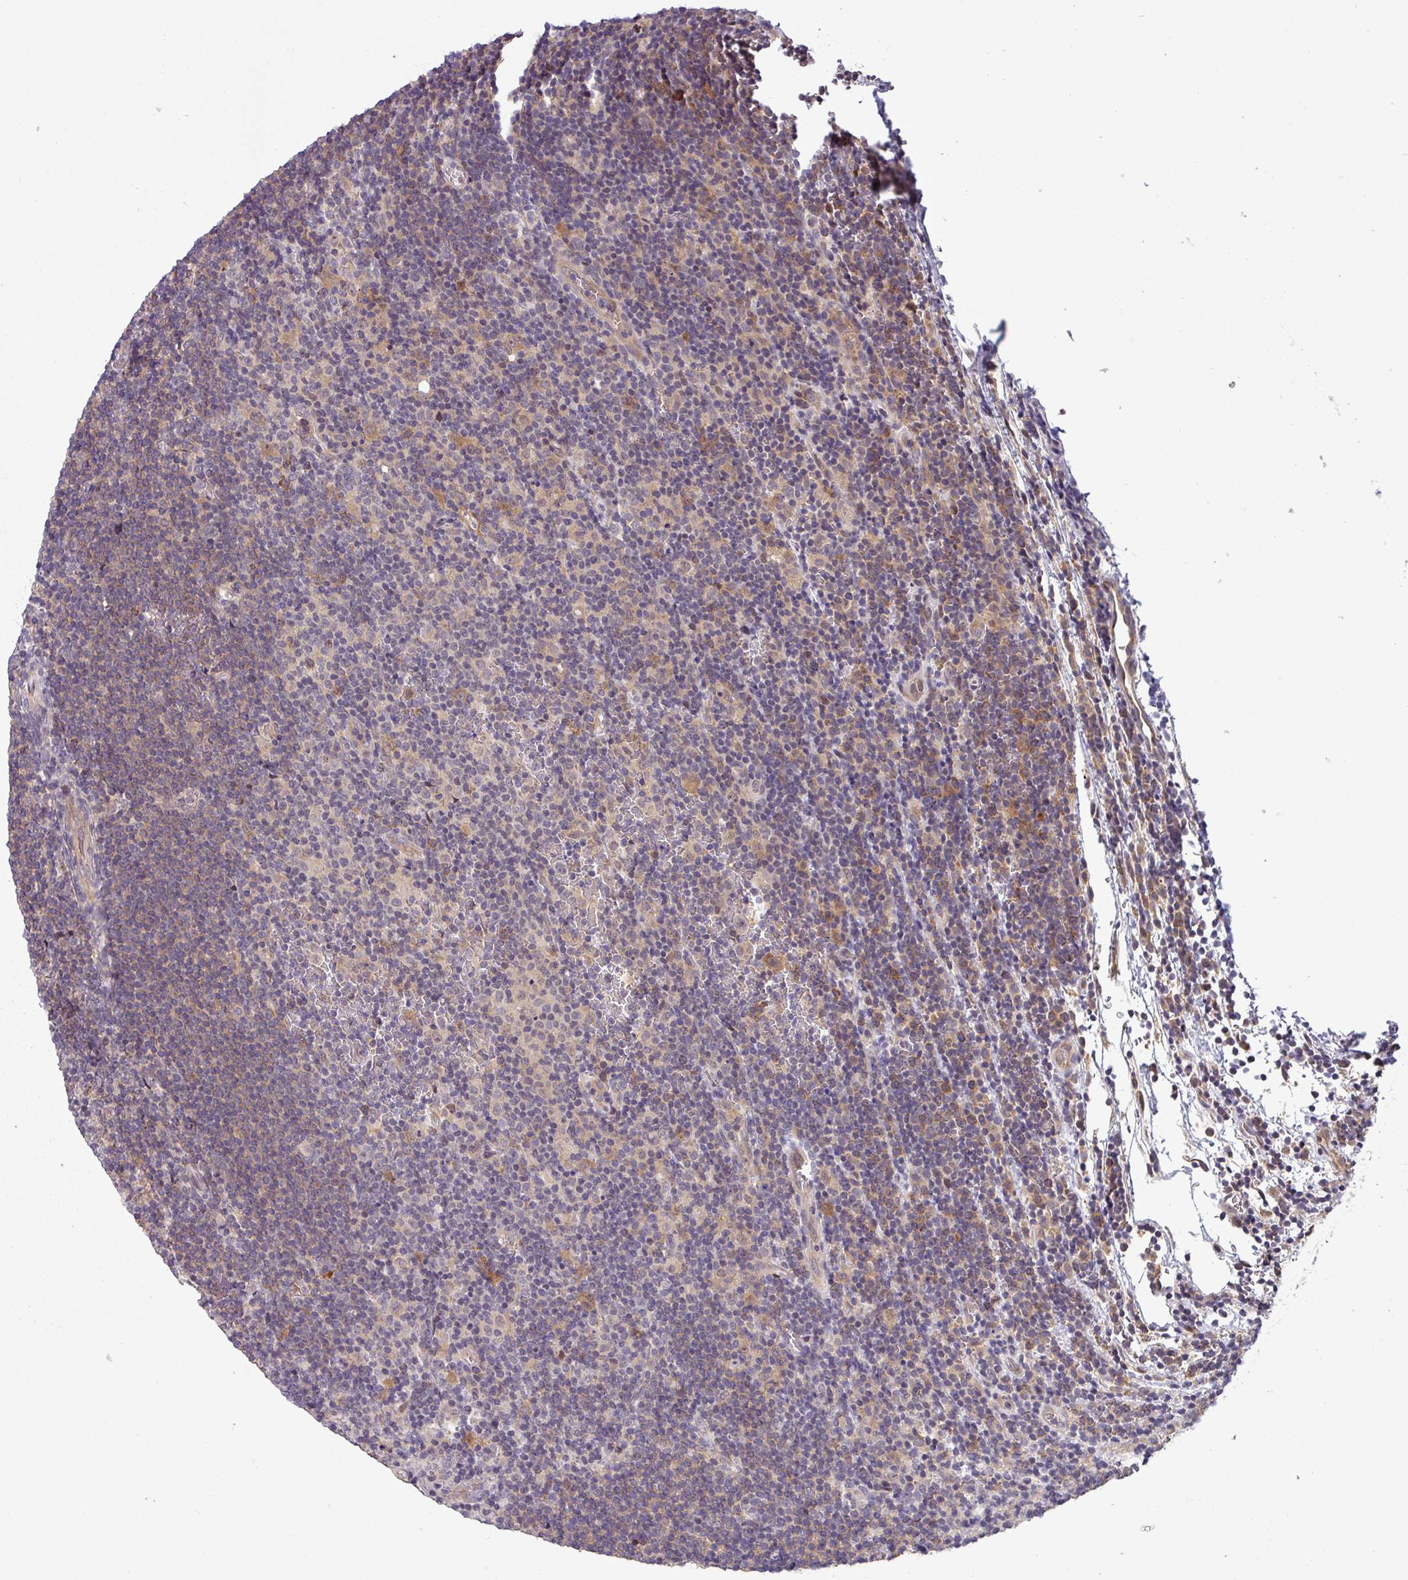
{"staining": {"intensity": "weak", "quantity": "<25%", "location": "cytoplasmic/membranous"}, "tissue": "lymphoma", "cell_type": "Tumor cells", "image_type": "cancer", "snomed": [{"axis": "morphology", "description": "Hodgkin's disease, NOS"}, {"axis": "topography", "description": "Lymph node"}], "caption": "Immunohistochemical staining of lymphoma demonstrates no significant staining in tumor cells. (DAB (3,3'-diaminobenzidine) immunohistochemistry (IHC) visualized using brightfield microscopy, high magnification).", "gene": "NPFFR1", "patient": {"sex": "female", "age": 57}}